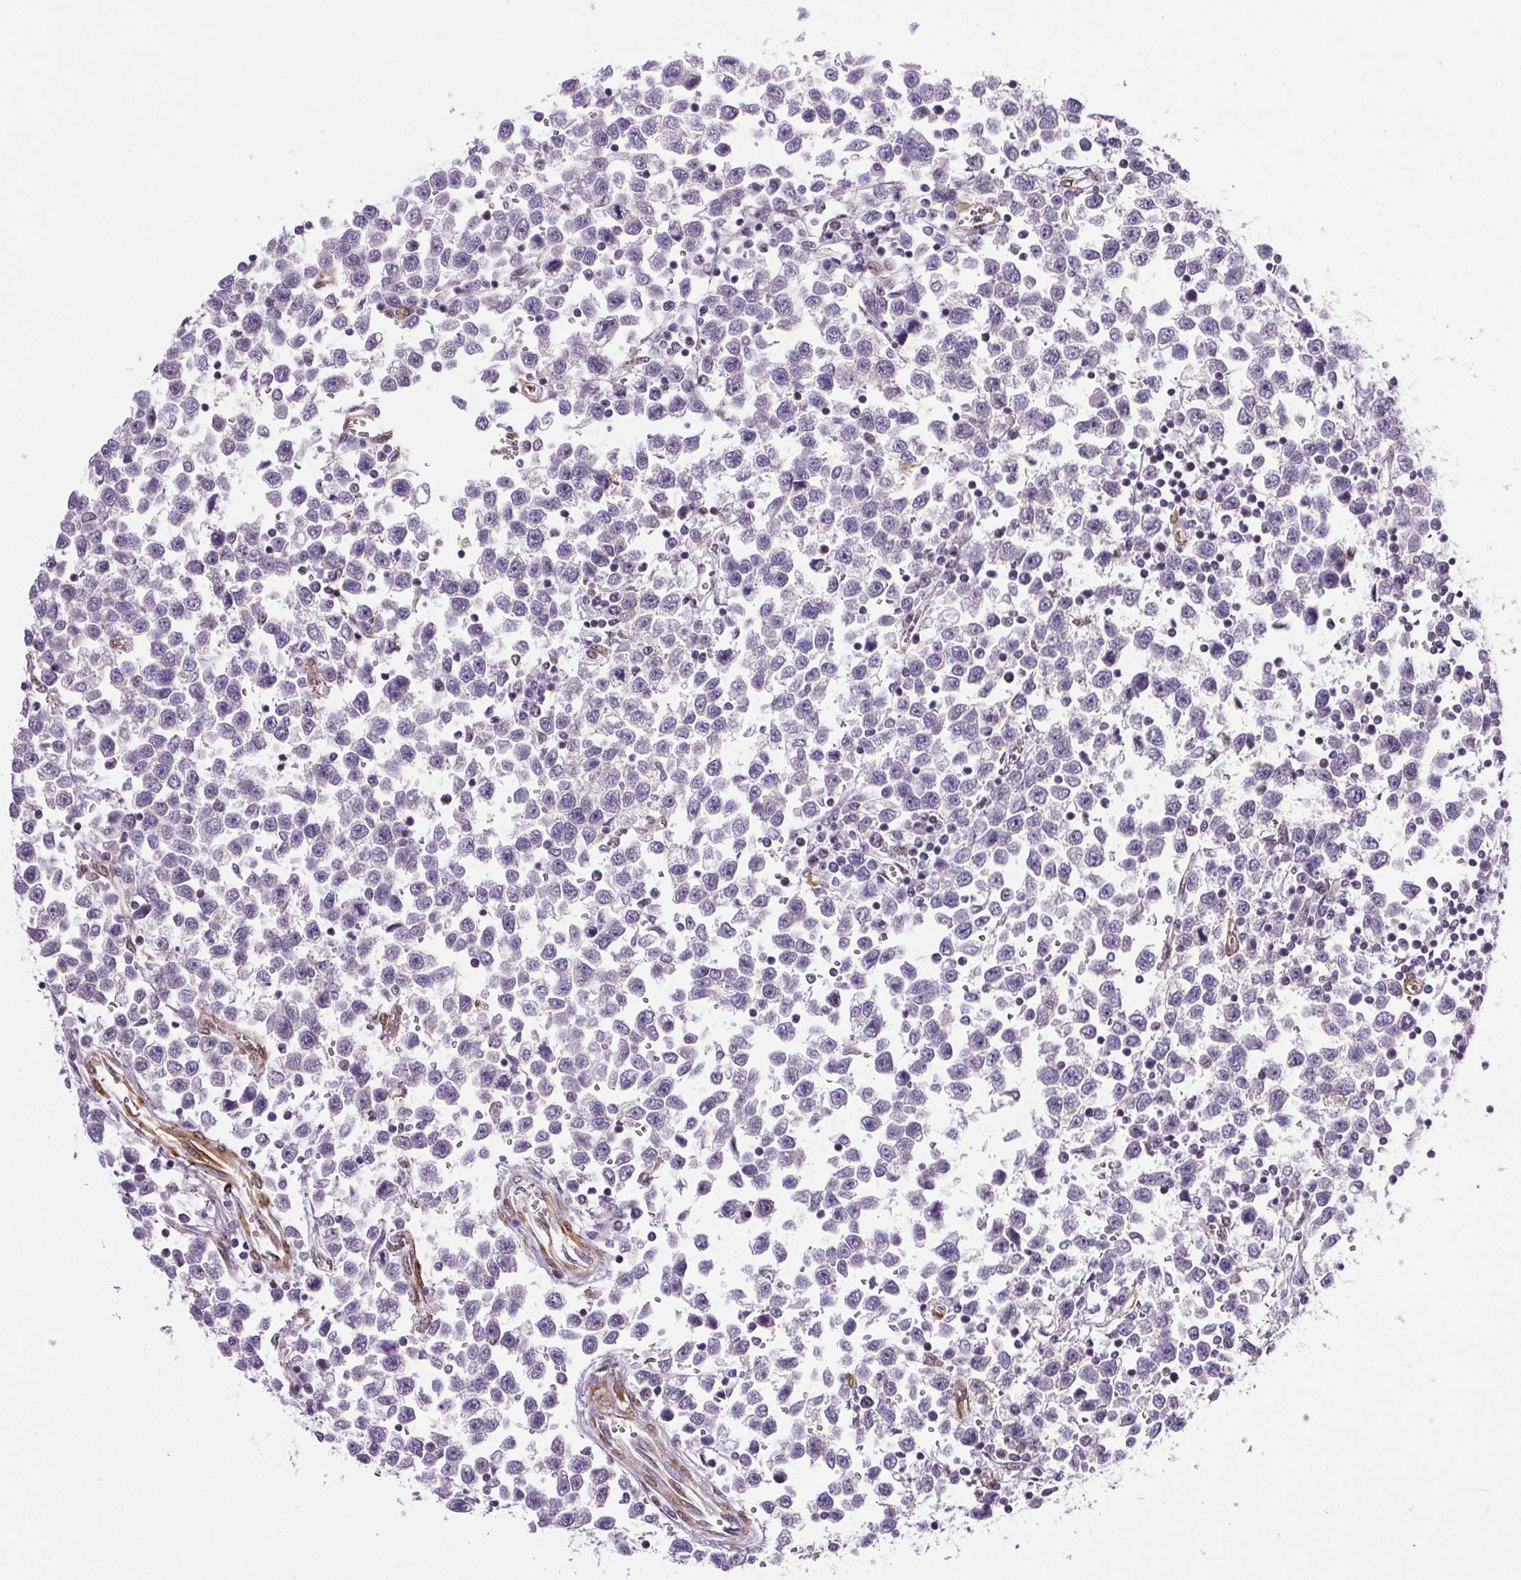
{"staining": {"intensity": "negative", "quantity": "none", "location": "none"}, "tissue": "testis cancer", "cell_type": "Tumor cells", "image_type": "cancer", "snomed": [{"axis": "morphology", "description": "Seminoma, NOS"}, {"axis": "topography", "description": "Testis"}], "caption": "This is an immunohistochemistry histopathology image of human testis seminoma. There is no positivity in tumor cells.", "gene": "GP6", "patient": {"sex": "male", "age": 34}}